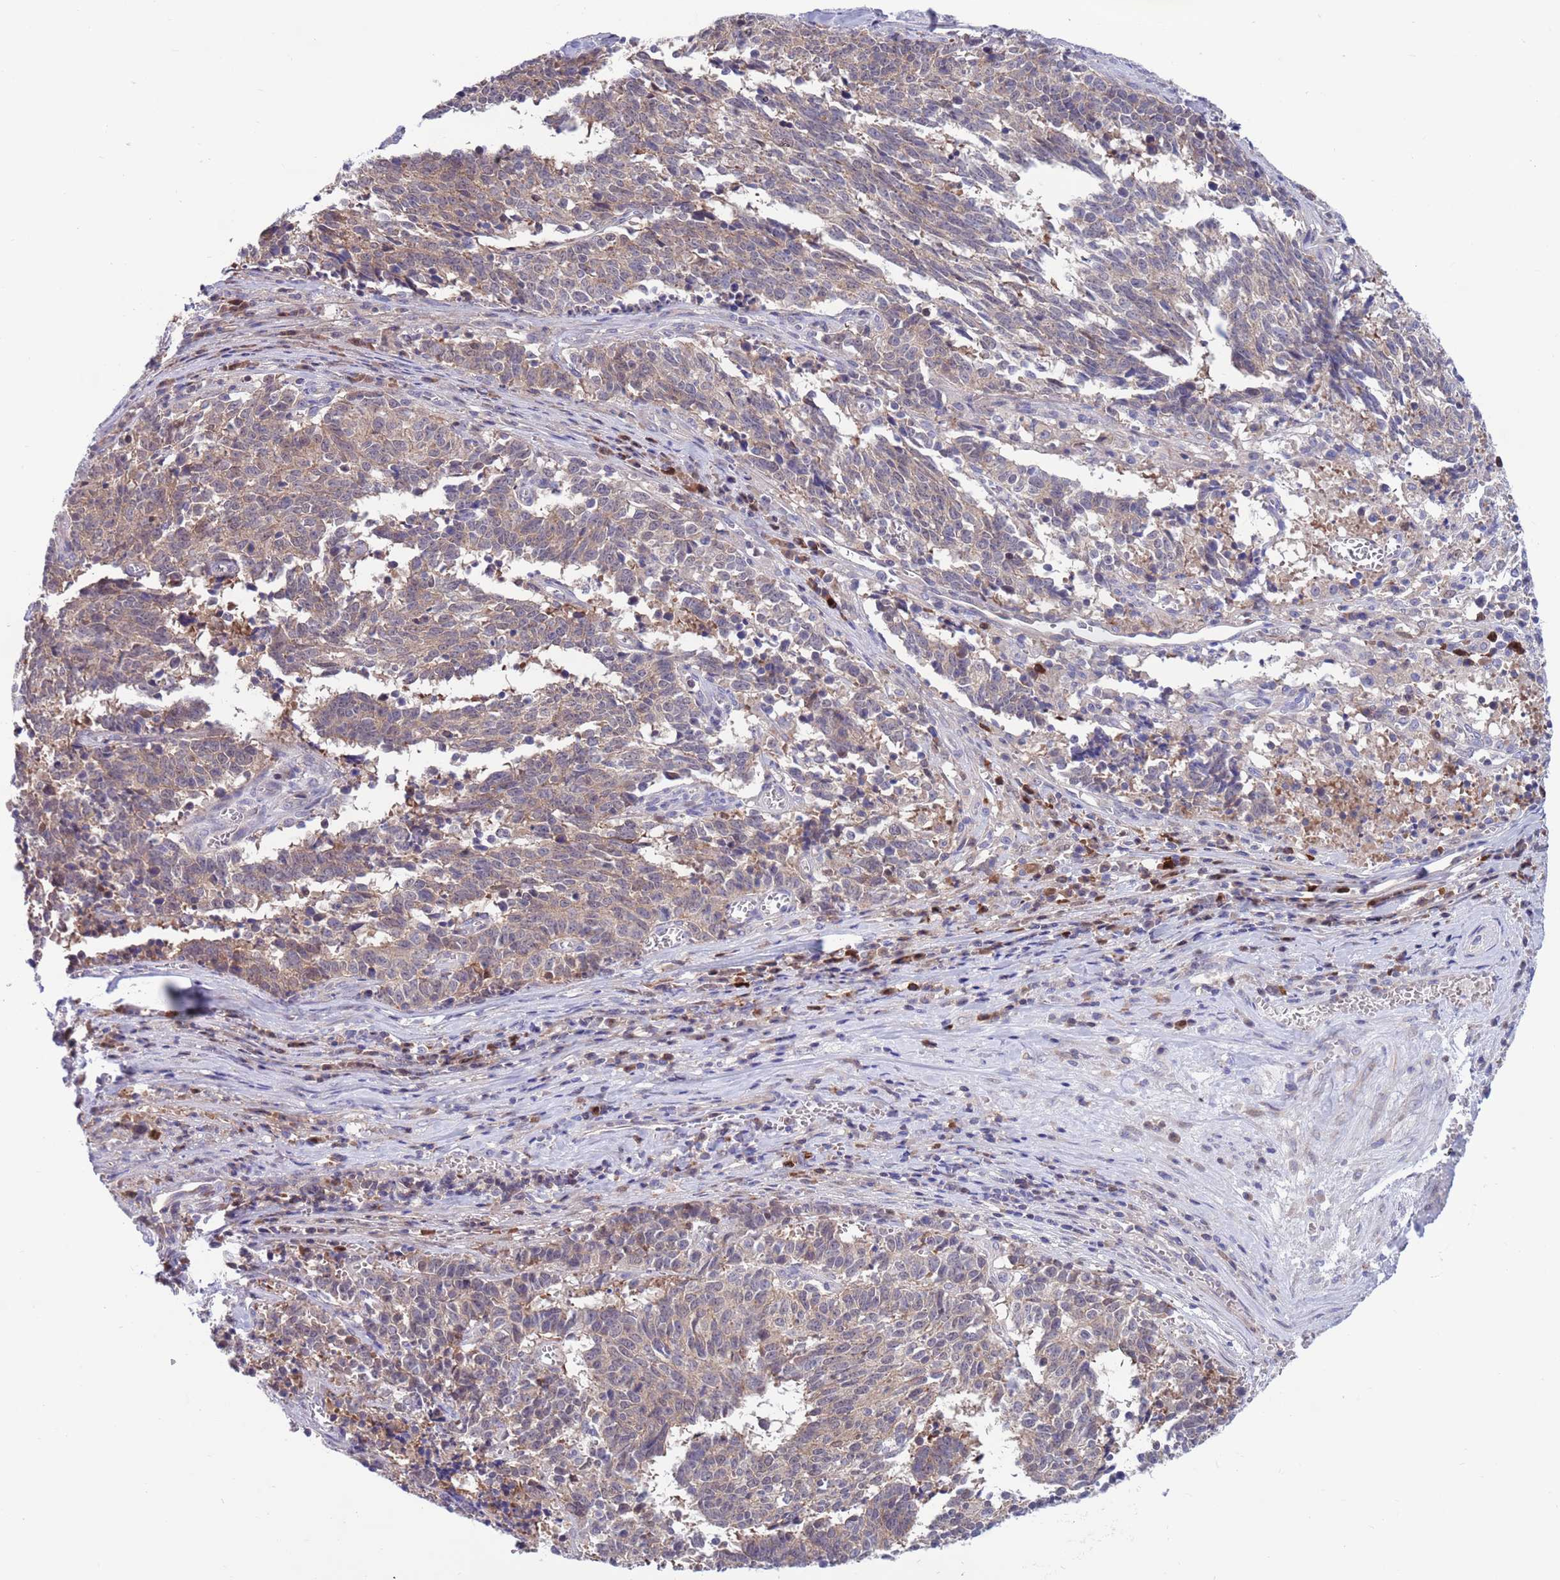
{"staining": {"intensity": "moderate", "quantity": ">75%", "location": "cytoplasmic/membranous"}, "tissue": "cervical cancer", "cell_type": "Tumor cells", "image_type": "cancer", "snomed": [{"axis": "morphology", "description": "Squamous cell carcinoma, NOS"}, {"axis": "topography", "description": "Cervix"}], "caption": "Moderate cytoplasmic/membranous expression is appreciated in approximately >75% of tumor cells in cervical cancer (squamous cell carcinoma).", "gene": "KLHL29", "patient": {"sex": "female", "age": 29}}